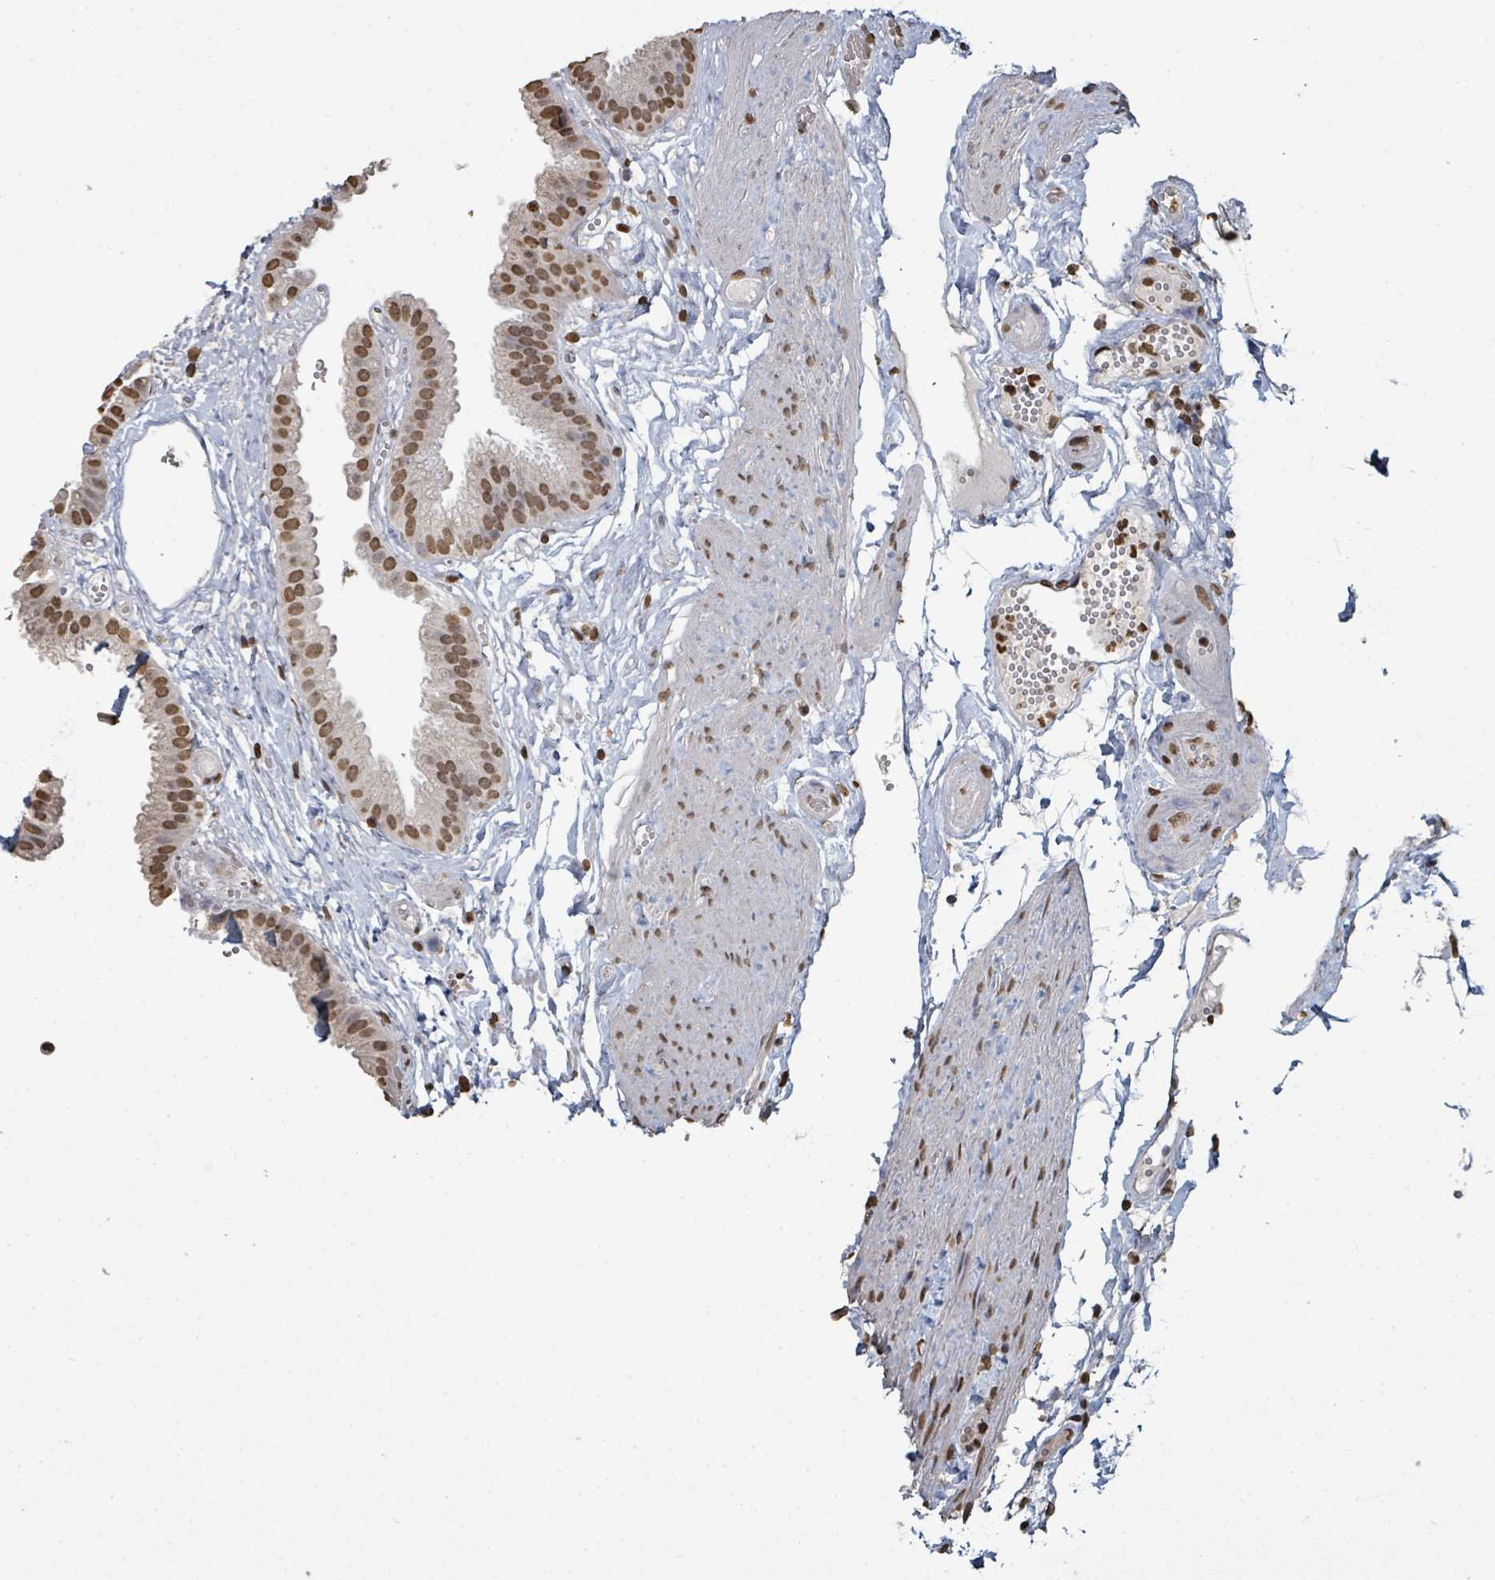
{"staining": {"intensity": "moderate", "quantity": ">75%", "location": "nuclear"}, "tissue": "gallbladder", "cell_type": "Glandular cells", "image_type": "normal", "snomed": [{"axis": "morphology", "description": "Normal tissue, NOS"}, {"axis": "topography", "description": "Gallbladder"}], "caption": "Protein staining by immunohistochemistry reveals moderate nuclear positivity in about >75% of glandular cells in unremarkable gallbladder.", "gene": "MRPS12", "patient": {"sex": "female", "age": 61}}